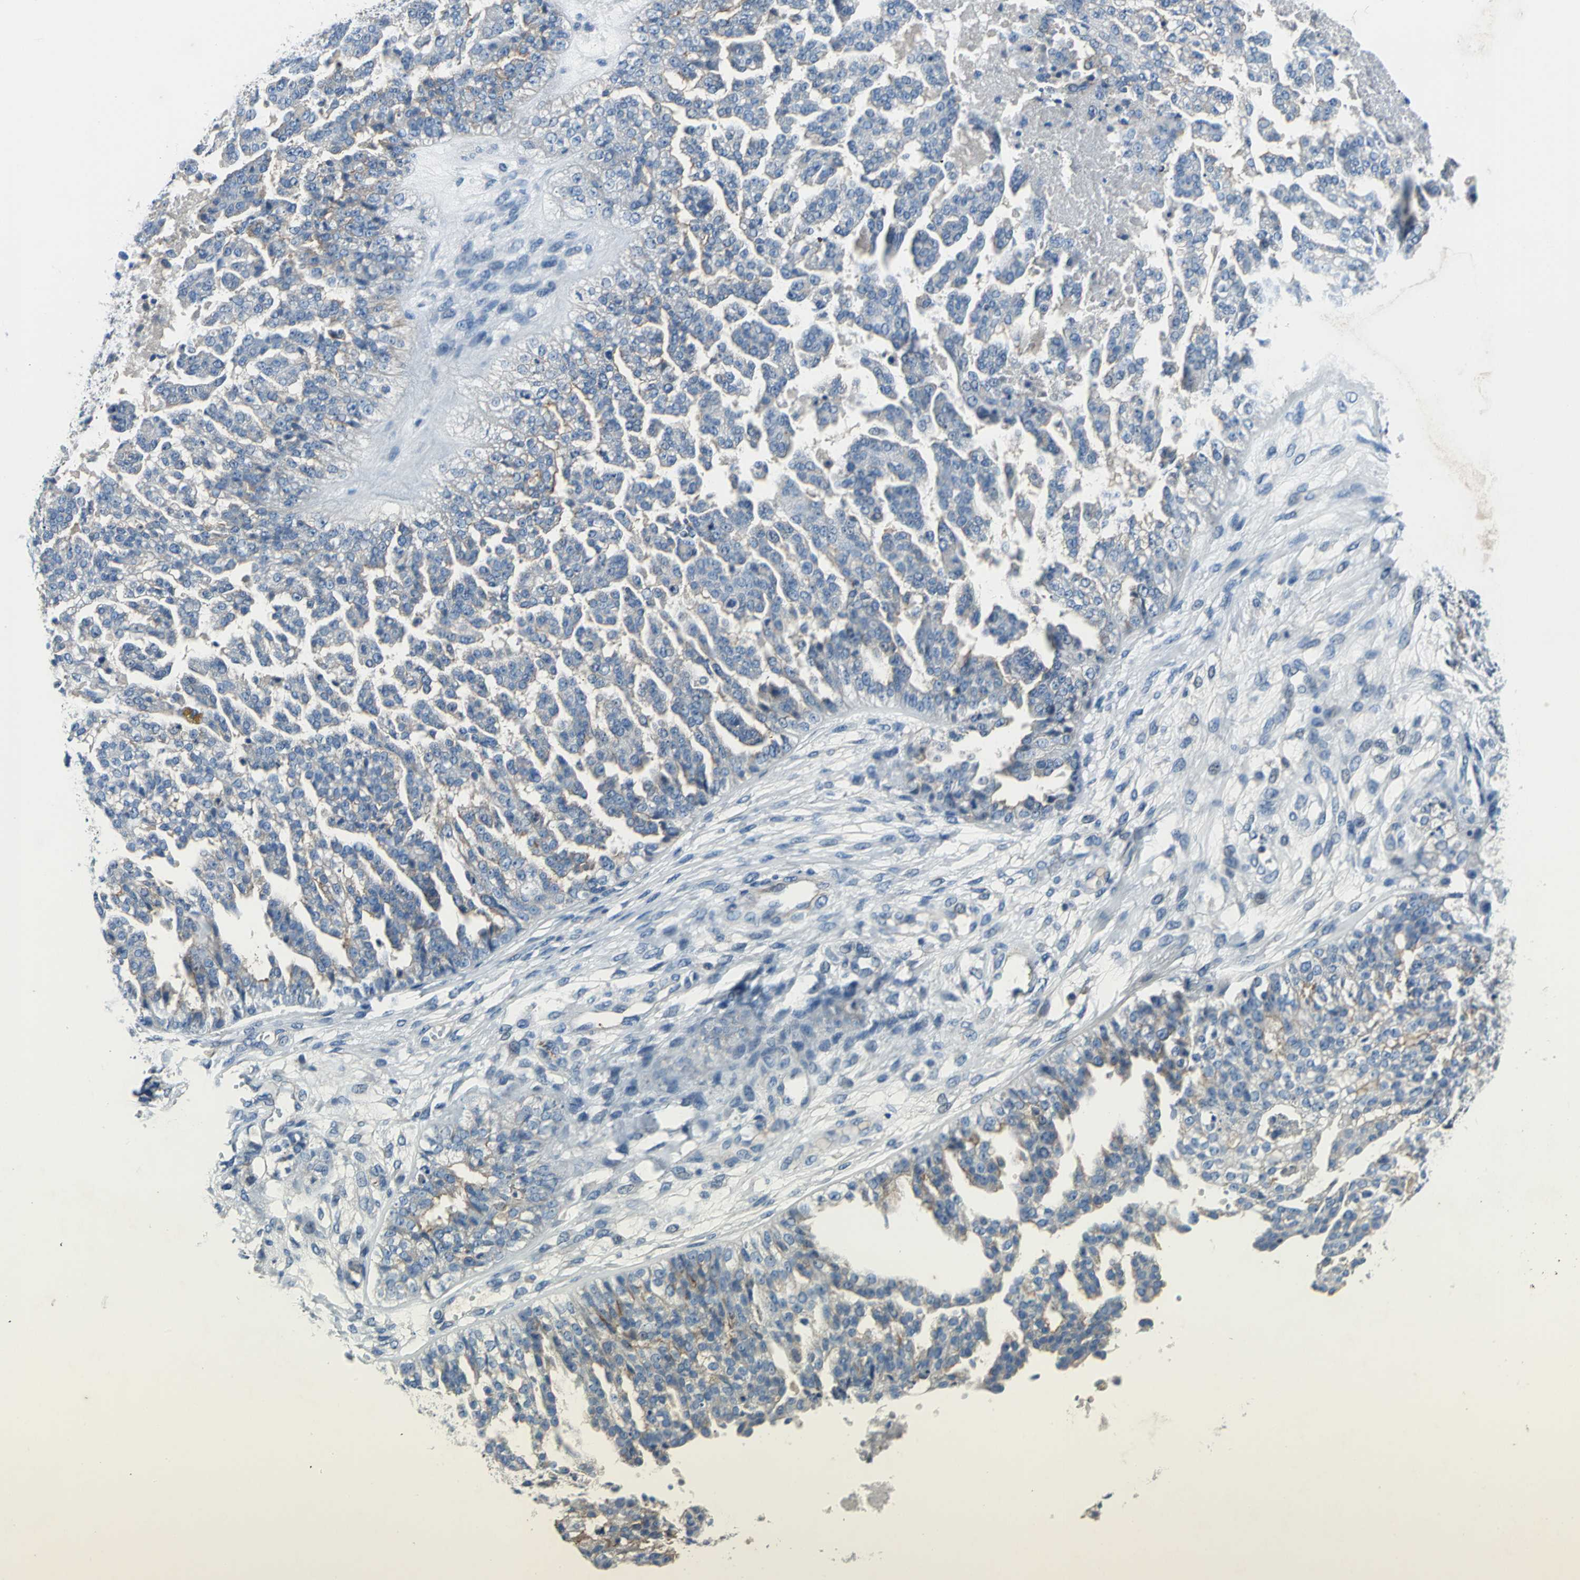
{"staining": {"intensity": "moderate", "quantity": "<25%", "location": "cytoplasmic/membranous"}, "tissue": "ovarian cancer", "cell_type": "Tumor cells", "image_type": "cancer", "snomed": [{"axis": "morphology", "description": "Carcinoma, NOS"}, {"axis": "topography", "description": "Soft tissue"}, {"axis": "topography", "description": "Ovary"}], "caption": "Immunohistochemical staining of ovarian cancer exhibits low levels of moderate cytoplasmic/membranous staining in approximately <25% of tumor cells.", "gene": "SELP", "patient": {"sex": "female", "age": 54}}